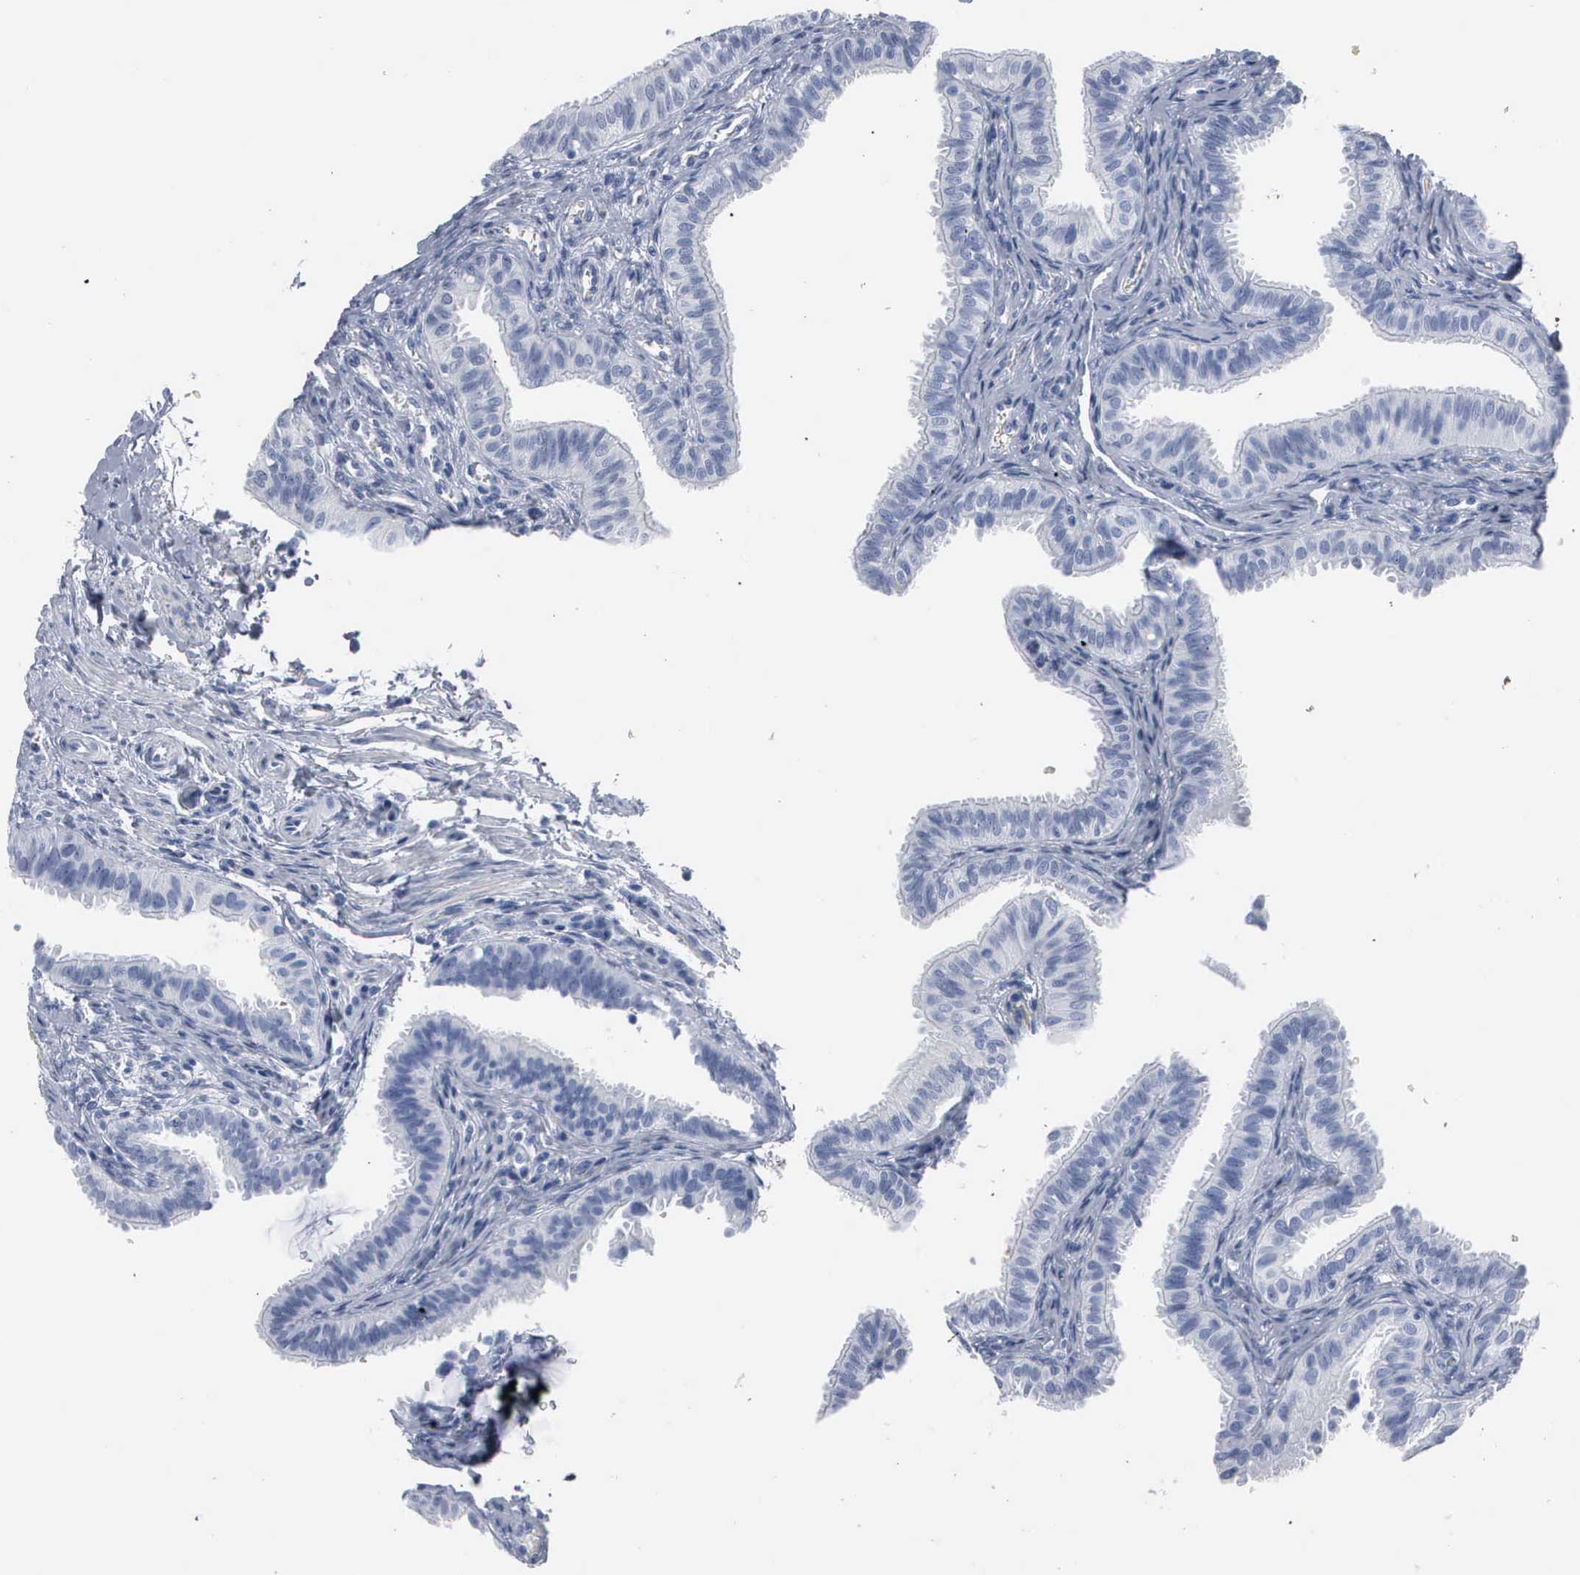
{"staining": {"intensity": "negative", "quantity": "none", "location": "none"}, "tissue": "fallopian tube", "cell_type": "Glandular cells", "image_type": "normal", "snomed": [{"axis": "morphology", "description": "Normal tissue, NOS"}, {"axis": "topography", "description": "Fallopian tube"}], "caption": "This is a photomicrograph of immunohistochemistry staining of normal fallopian tube, which shows no staining in glandular cells. (Immunohistochemistry, brightfield microscopy, high magnification).", "gene": "DMD", "patient": {"sex": "female", "age": 42}}